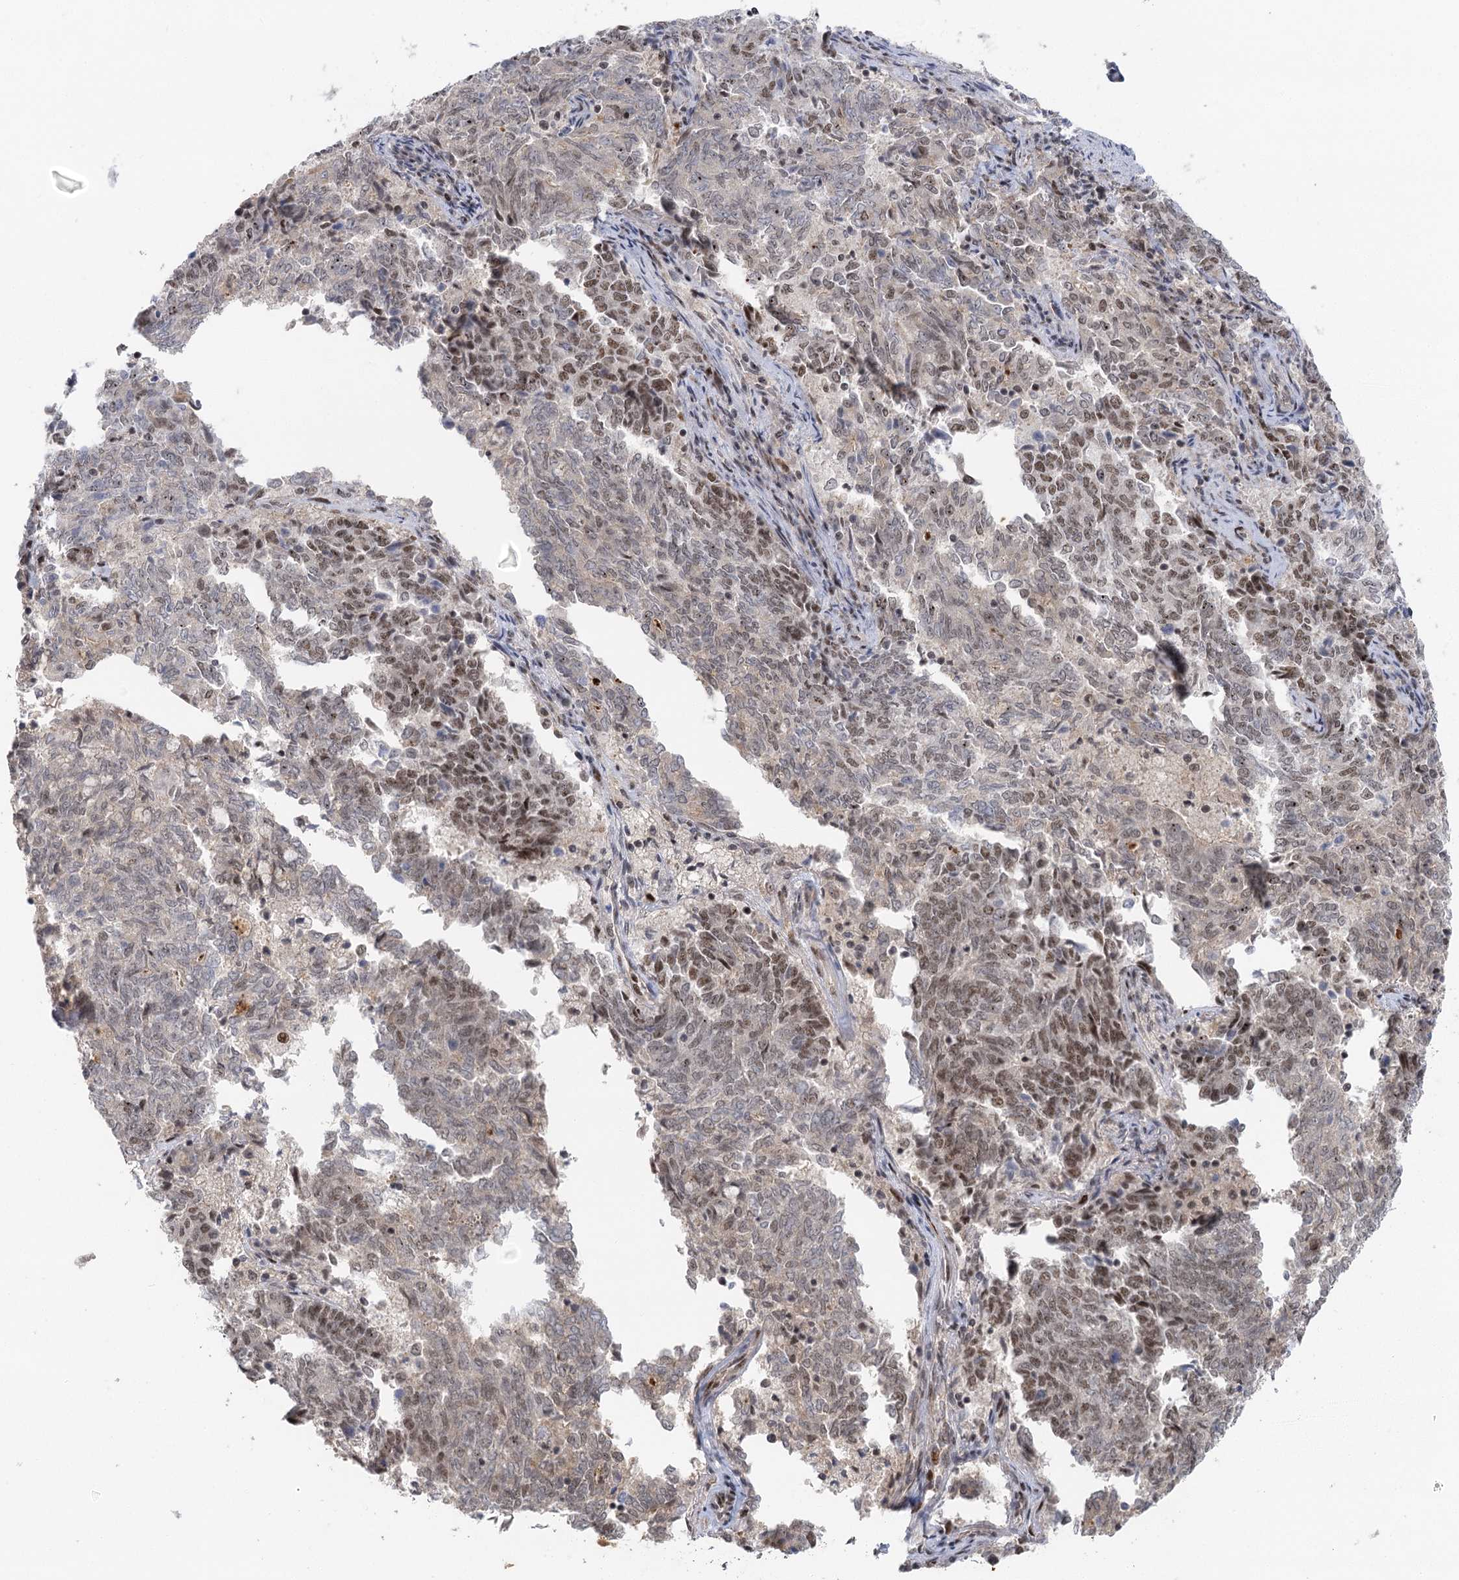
{"staining": {"intensity": "moderate", "quantity": "25%-75%", "location": "cytoplasmic/membranous,nuclear"}, "tissue": "endometrial cancer", "cell_type": "Tumor cells", "image_type": "cancer", "snomed": [{"axis": "morphology", "description": "Adenocarcinoma, NOS"}, {"axis": "topography", "description": "Endometrium"}], "caption": "Endometrial adenocarcinoma tissue demonstrates moderate cytoplasmic/membranous and nuclear staining in approximately 25%-75% of tumor cells", "gene": "IL11RA", "patient": {"sex": "female", "age": 80}}